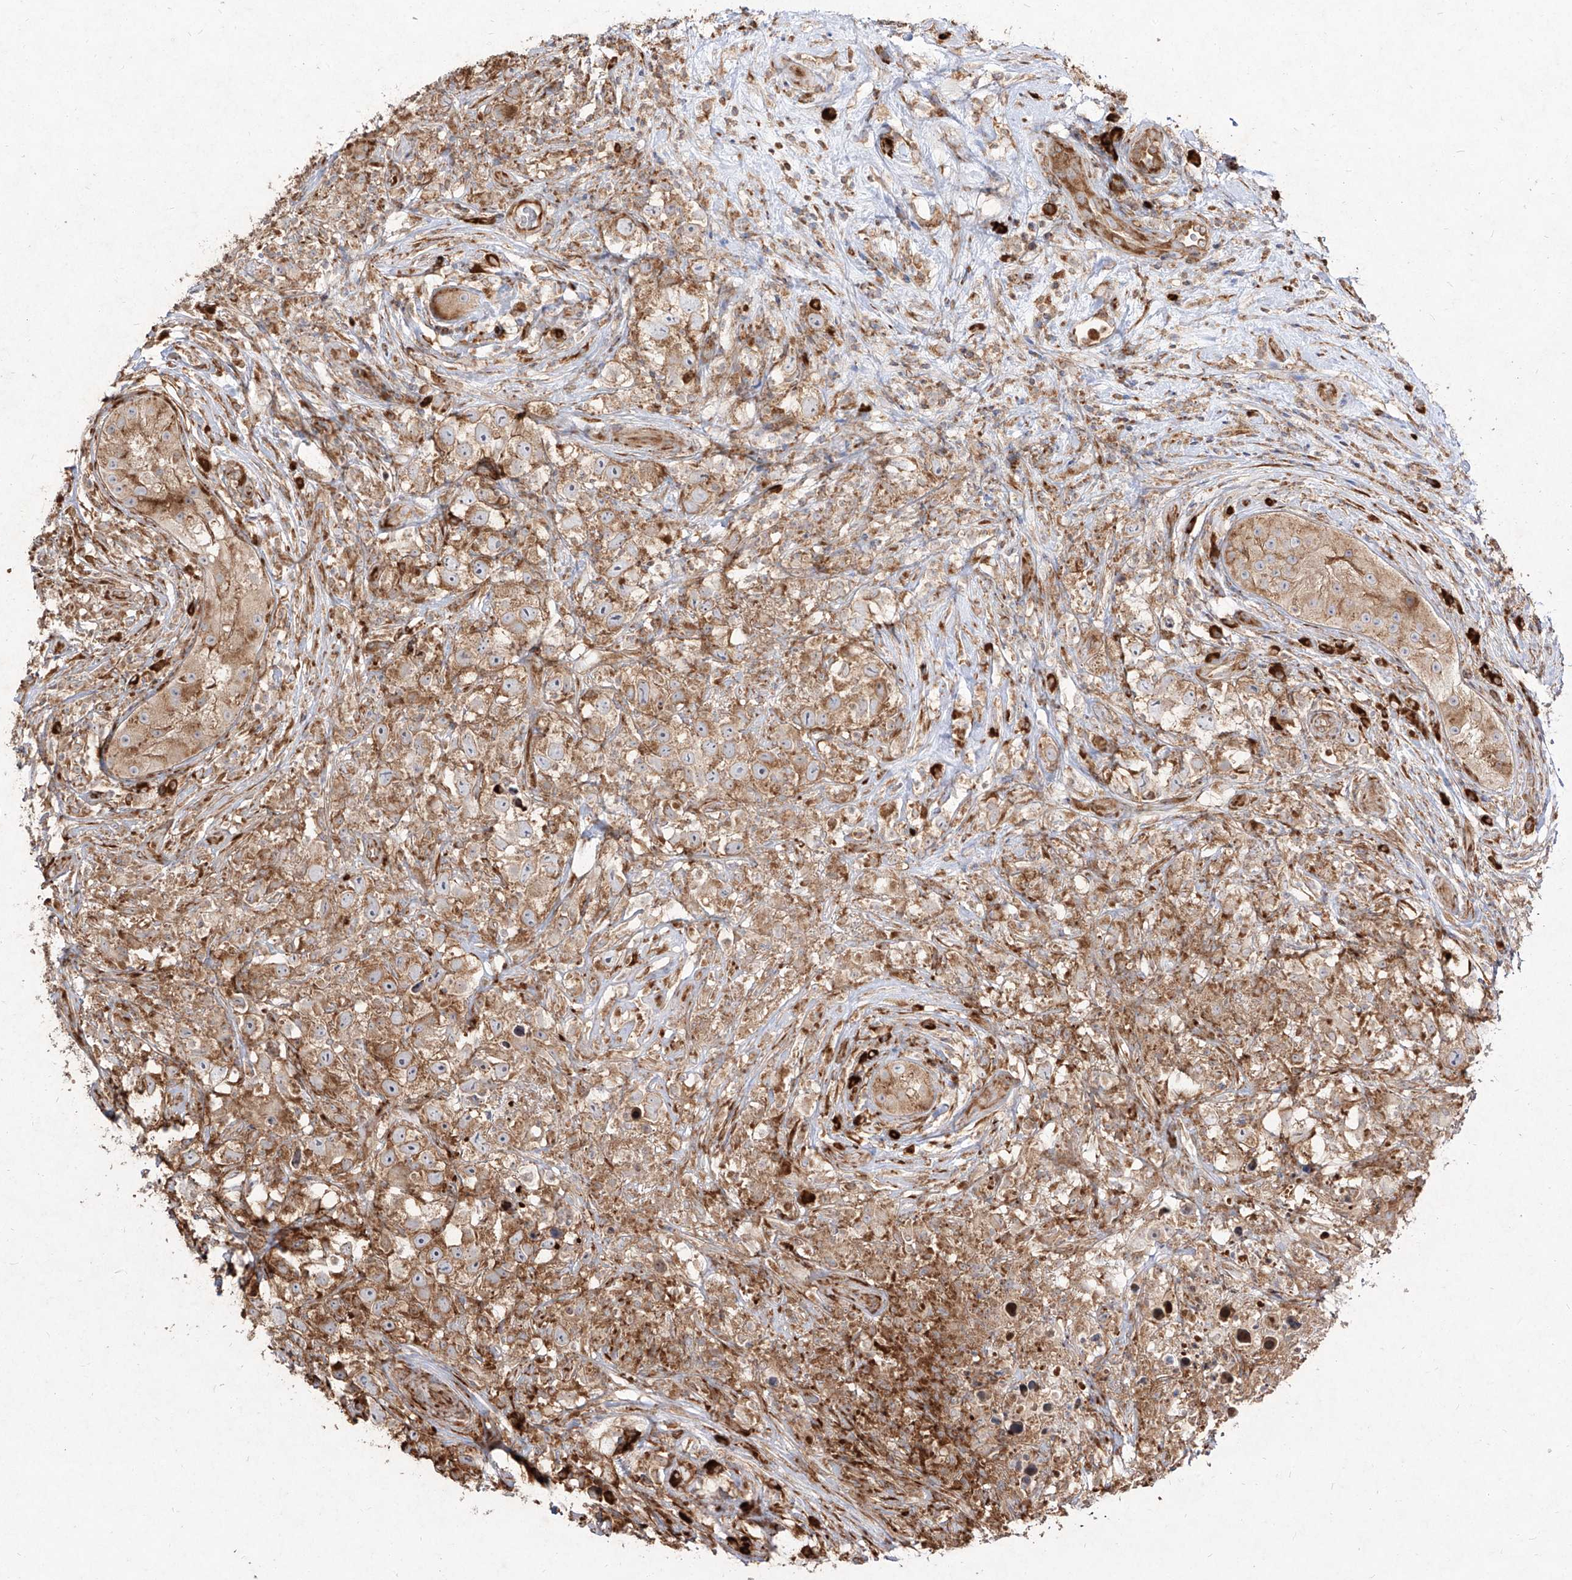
{"staining": {"intensity": "moderate", "quantity": ">75%", "location": "cytoplasmic/membranous"}, "tissue": "testis cancer", "cell_type": "Tumor cells", "image_type": "cancer", "snomed": [{"axis": "morphology", "description": "Seminoma, NOS"}, {"axis": "topography", "description": "Testis"}], "caption": "Immunohistochemistry (IHC) staining of testis cancer, which shows medium levels of moderate cytoplasmic/membranous expression in approximately >75% of tumor cells indicating moderate cytoplasmic/membranous protein positivity. The staining was performed using DAB (3,3'-diaminobenzidine) (brown) for protein detection and nuclei were counterstained in hematoxylin (blue).", "gene": "RPS25", "patient": {"sex": "male", "age": 49}}